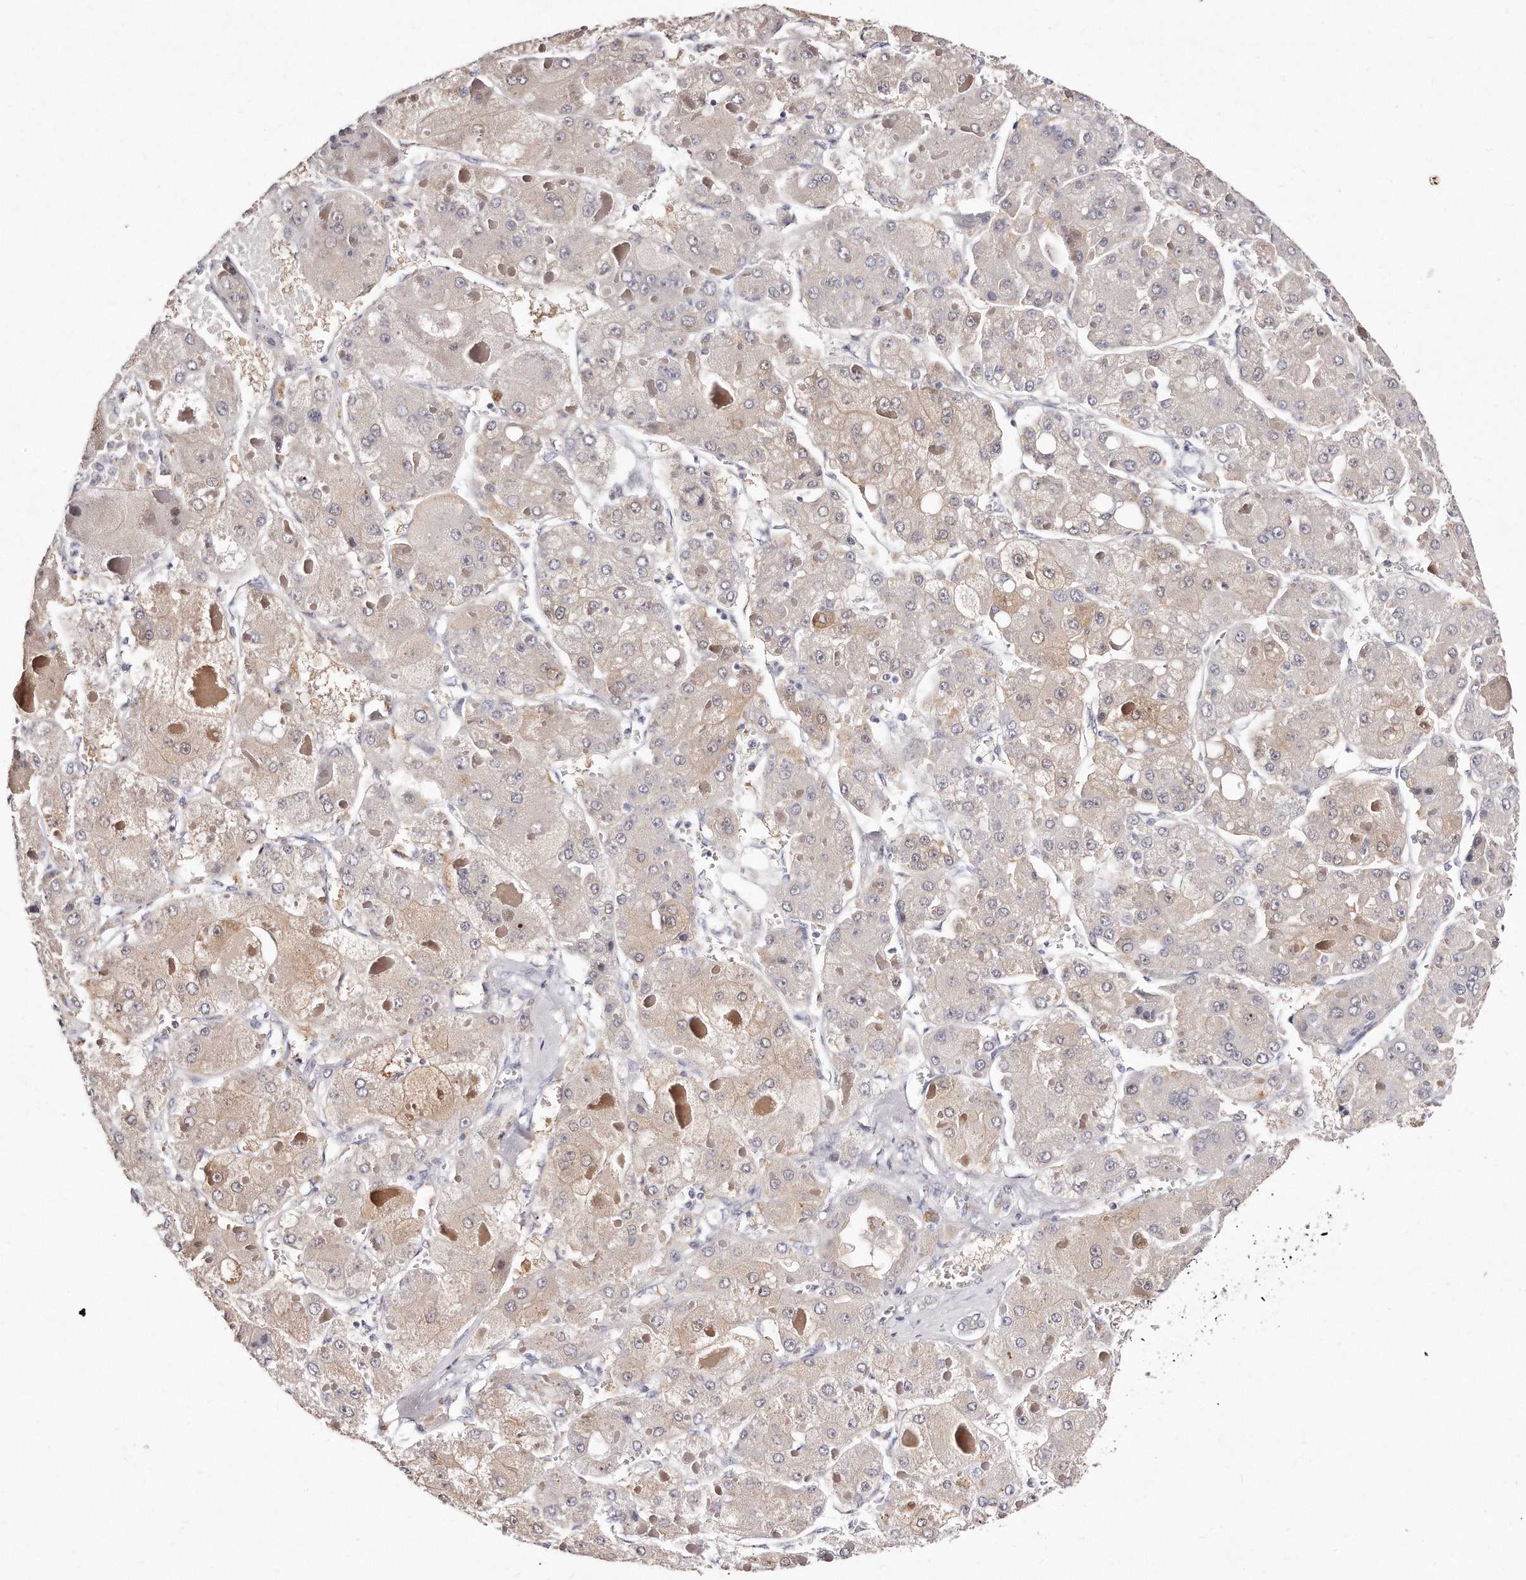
{"staining": {"intensity": "weak", "quantity": "<25%", "location": "cytoplasmic/membranous"}, "tissue": "liver cancer", "cell_type": "Tumor cells", "image_type": "cancer", "snomed": [{"axis": "morphology", "description": "Carcinoma, Hepatocellular, NOS"}, {"axis": "topography", "description": "Liver"}], "caption": "Hepatocellular carcinoma (liver) stained for a protein using immunohistochemistry exhibits no staining tumor cells.", "gene": "GDA", "patient": {"sex": "female", "age": 73}}